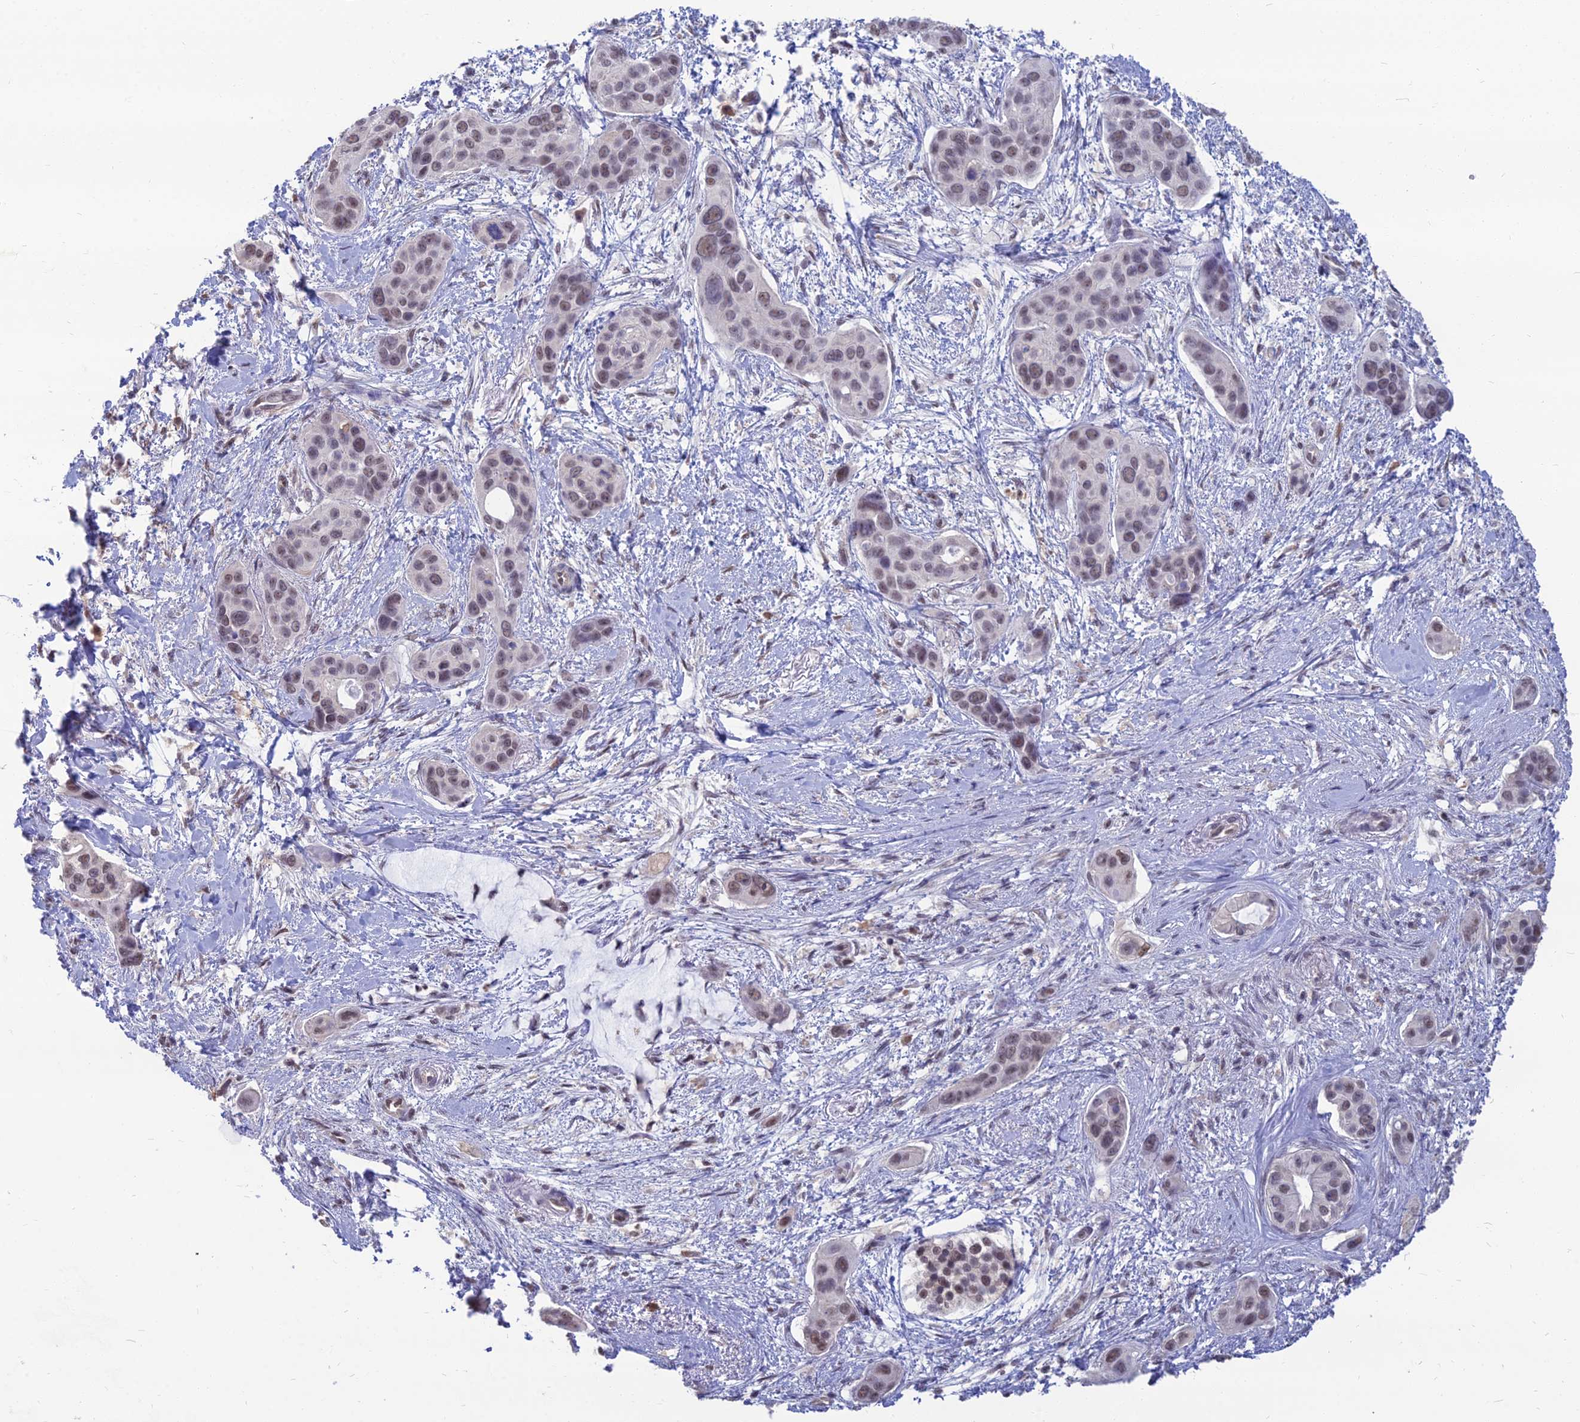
{"staining": {"intensity": "weak", "quantity": ">75%", "location": "nuclear"}, "tissue": "pancreatic cancer", "cell_type": "Tumor cells", "image_type": "cancer", "snomed": [{"axis": "morphology", "description": "Adenocarcinoma, NOS"}, {"axis": "topography", "description": "Pancreas"}], "caption": "High-power microscopy captured an IHC image of adenocarcinoma (pancreatic), revealing weak nuclear positivity in about >75% of tumor cells.", "gene": "SRSF7", "patient": {"sex": "male", "age": 72}}